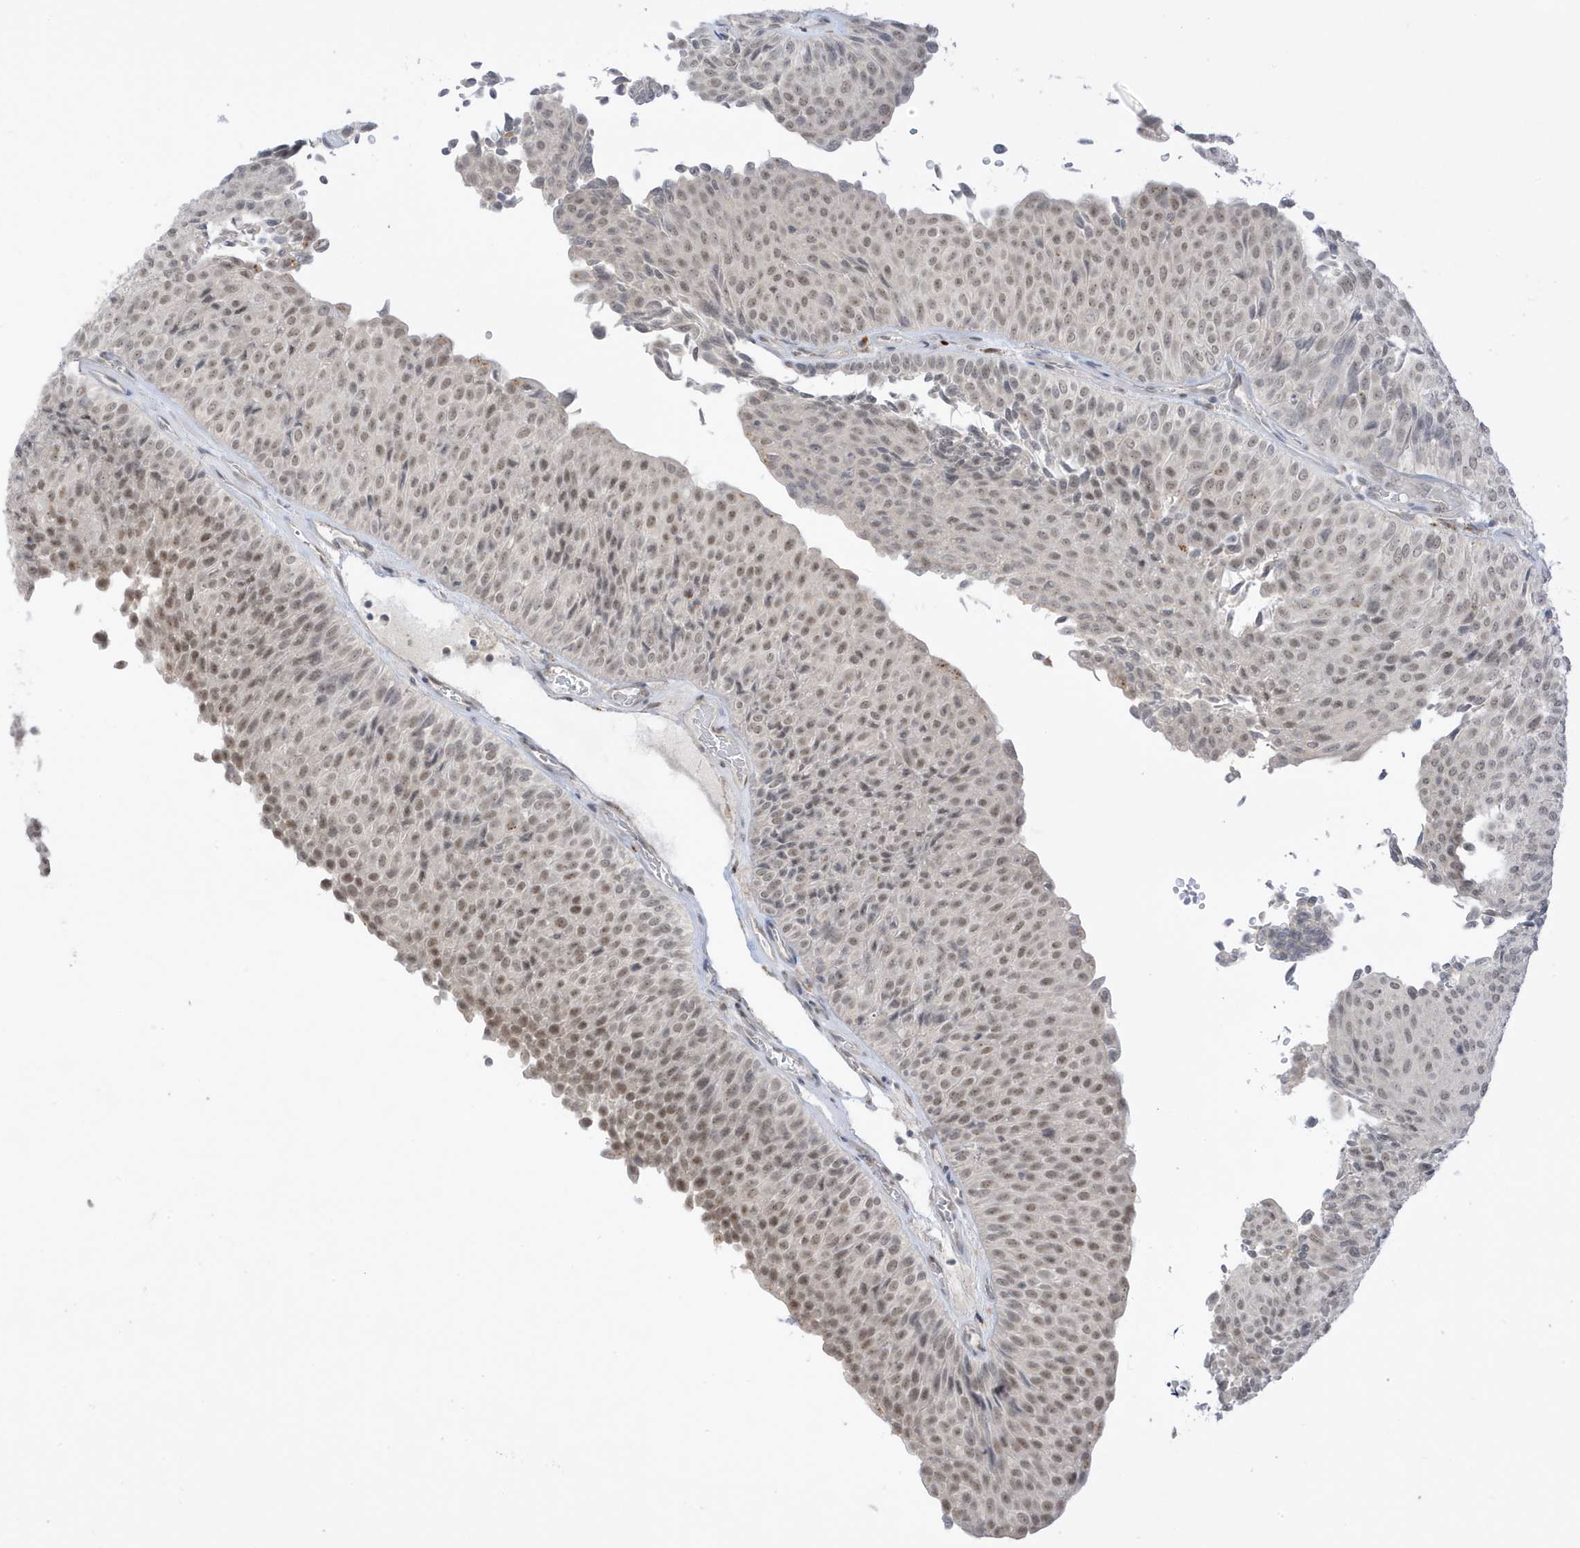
{"staining": {"intensity": "weak", "quantity": "25%-75%", "location": "nuclear"}, "tissue": "urothelial cancer", "cell_type": "Tumor cells", "image_type": "cancer", "snomed": [{"axis": "morphology", "description": "Urothelial carcinoma, Low grade"}, {"axis": "topography", "description": "Urinary bladder"}], "caption": "Immunohistochemical staining of urothelial carcinoma (low-grade) demonstrates low levels of weak nuclear protein positivity in about 25%-75% of tumor cells. Ihc stains the protein in brown and the nuclei are stained blue.", "gene": "MSL3", "patient": {"sex": "male", "age": 78}}